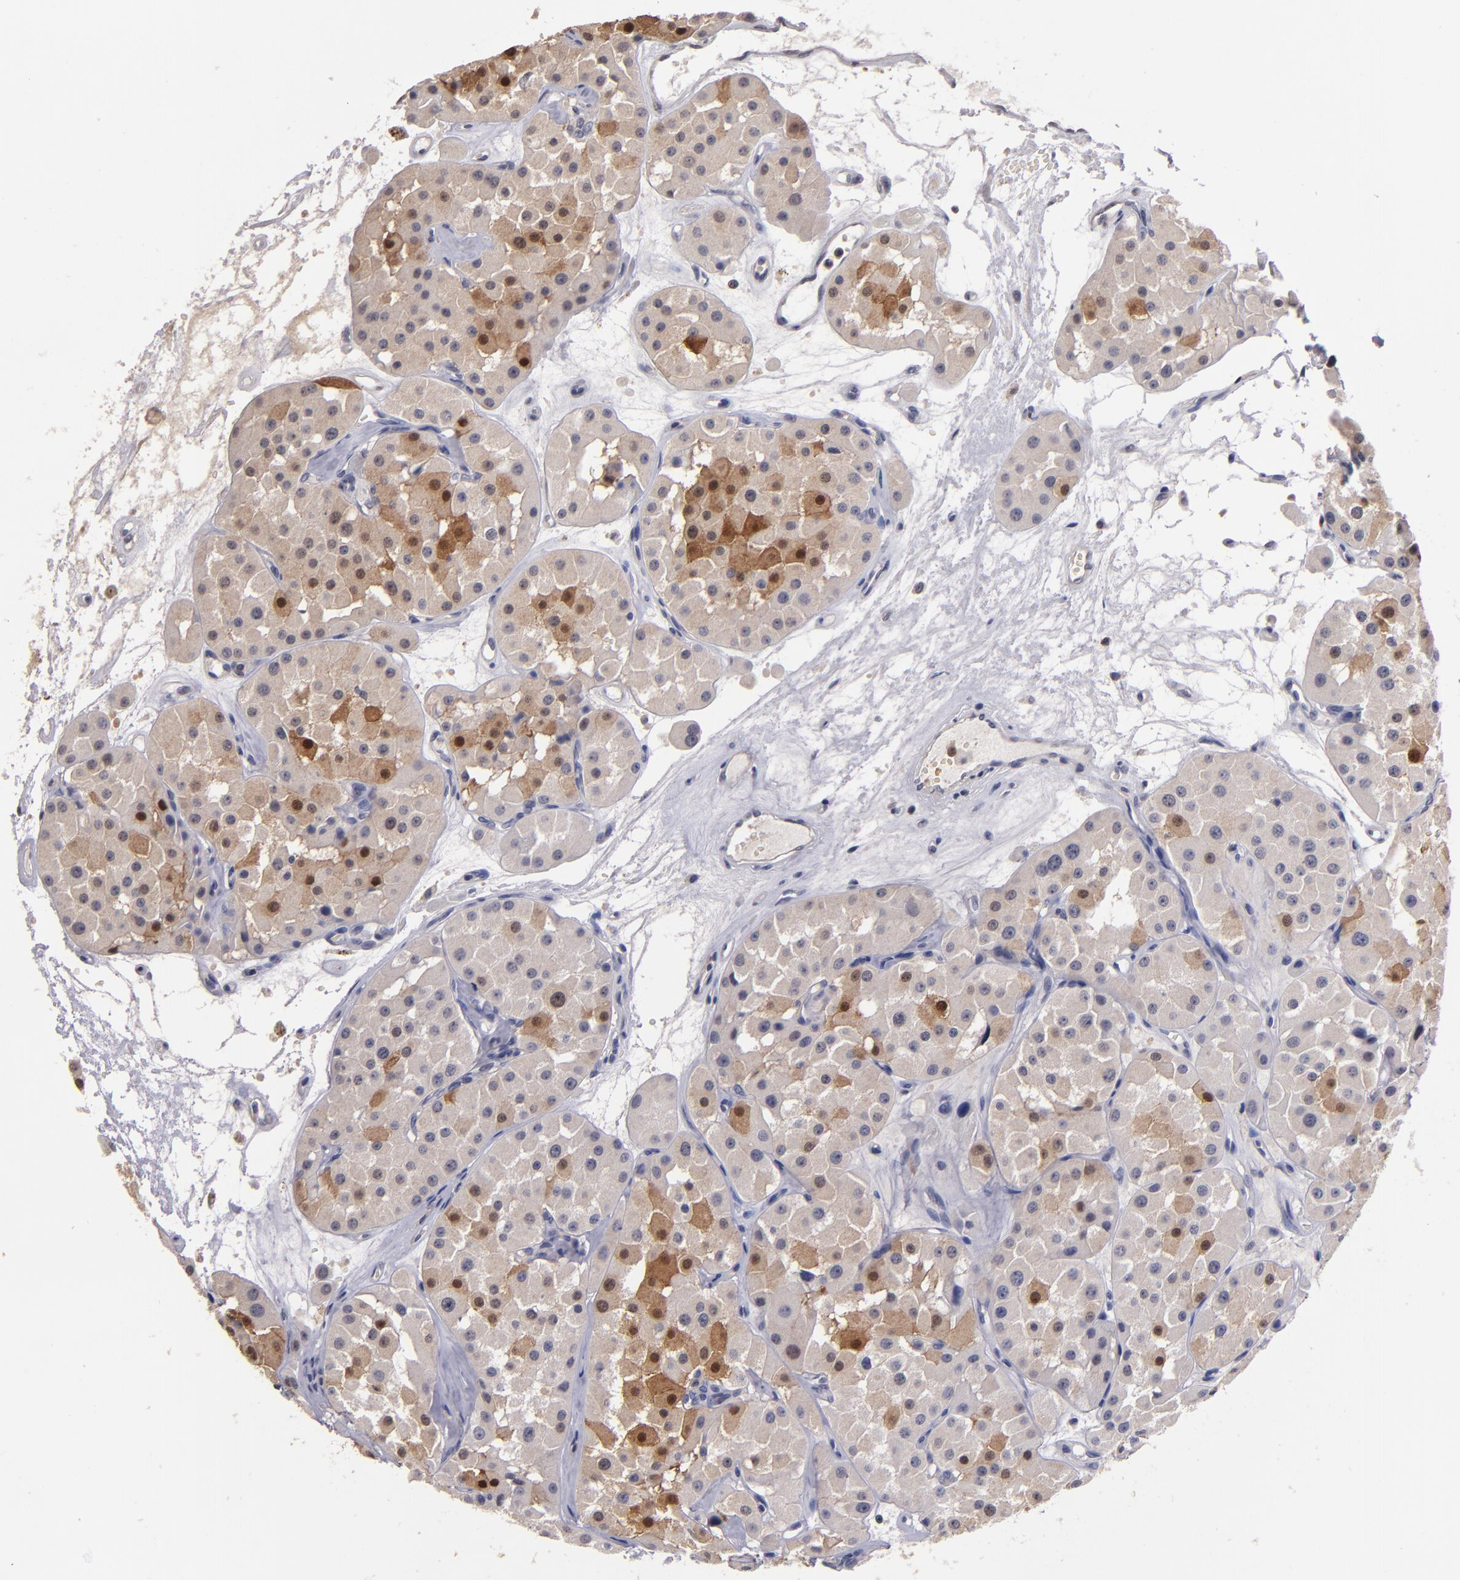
{"staining": {"intensity": "moderate", "quantity": "25%-75%", "location": "cytoplasmic/membranous,nuclear"}, "tissue": "renal cancer", "cell_type": "Tumor cells", "image_type": "cancer", "snomed": [{"axis": "morphology", "description": "Adenocarcinoma, uncertain malignant potential"}, {"axis": "topography", "description": "Kidney"}], "caption": "A histopathology image of renal adenocarcinoma,  uncertain malignant potential stained for a protein demonstrates moderate cytoplasmic/membranous and nuclear brown staining in tumor cells. (brown staining indicates protein expression, while blue staining denotes nuclei).", "gene": "S100A1", "patient": {"sex": "male", "age": 63}}